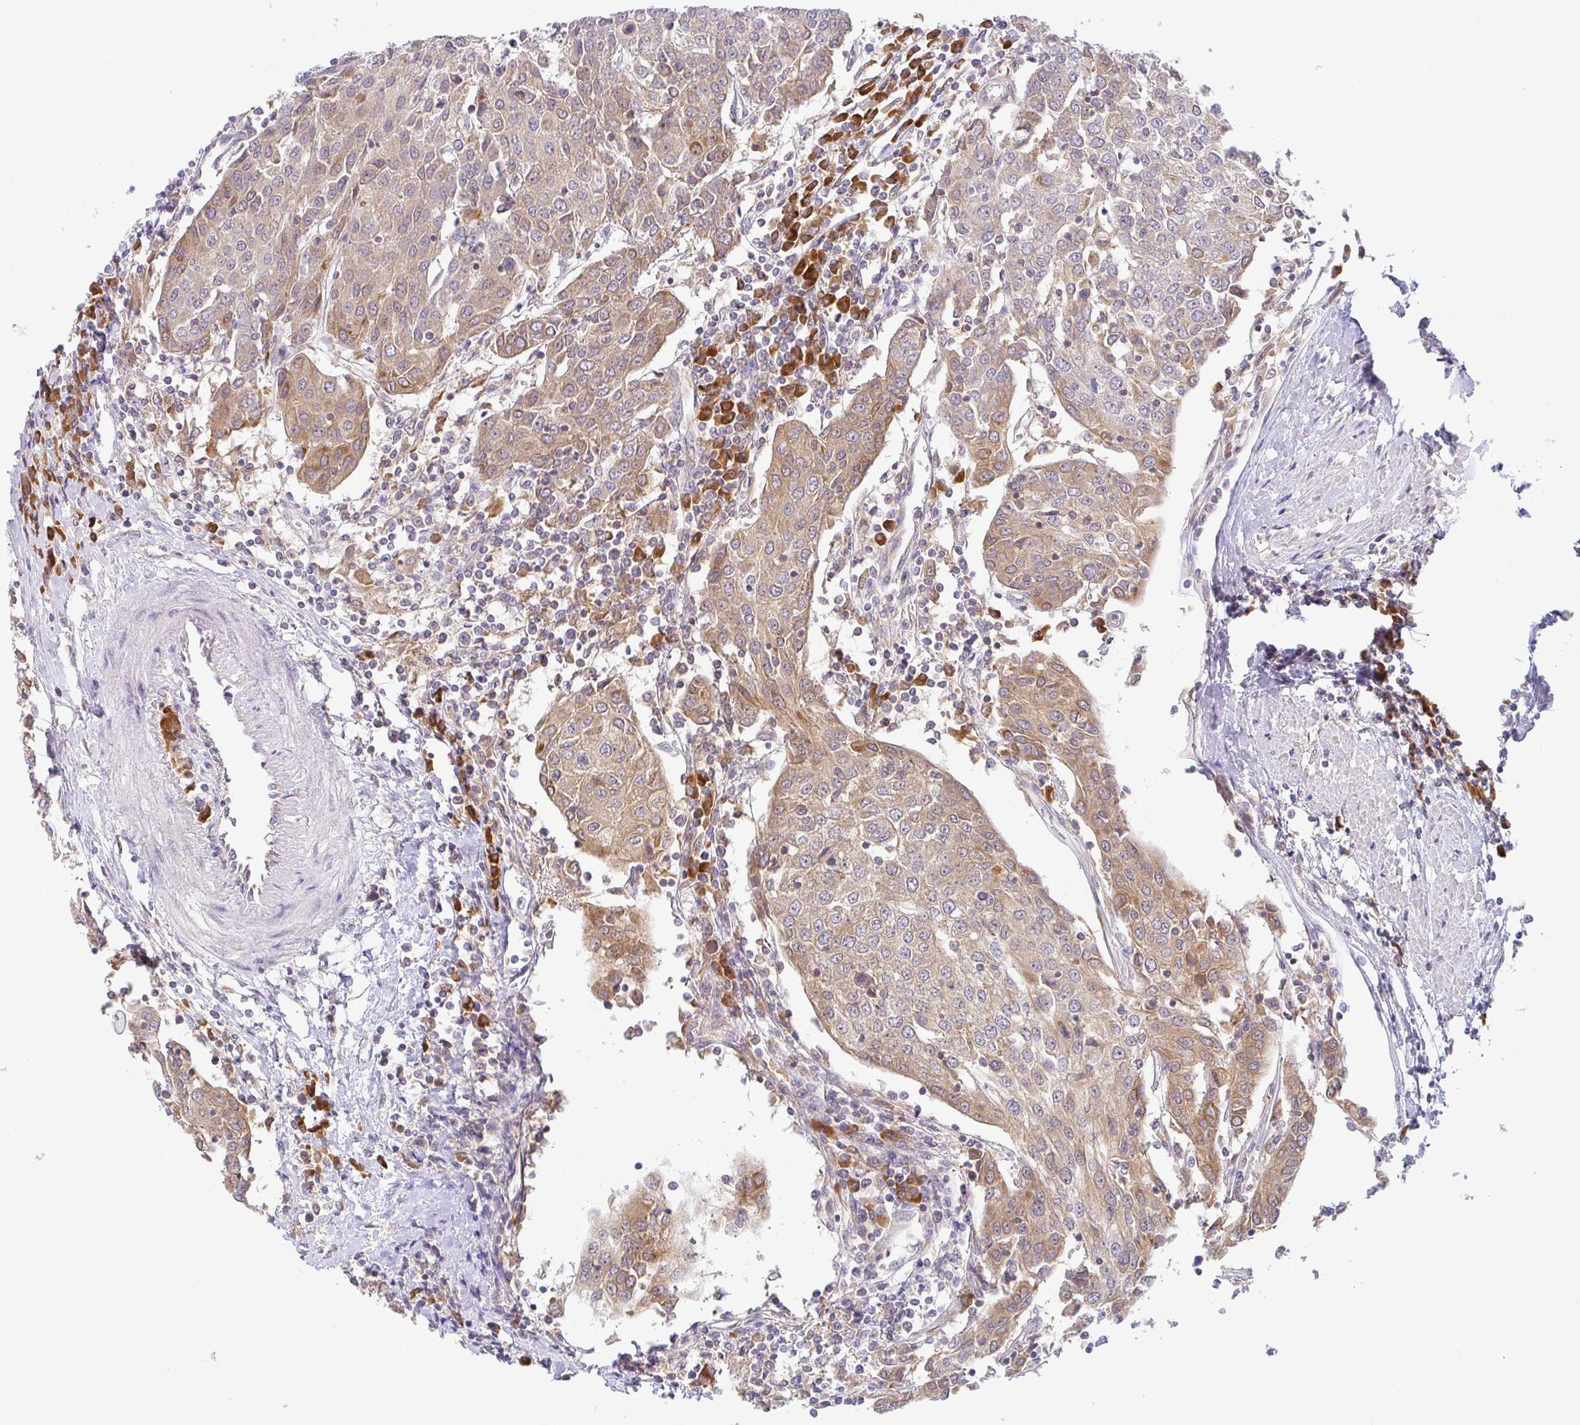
{"staining": {"intensity": "moderate", "quantity": ">75%", "location": "cytoplasmic/membranous"}, "tissue": "urothelial cancer", "cell_type": "Tumor cells", "image_type": "cancer", "snomed": [{"axis": "morphology", "description": "Urothelial carcinoma, High grade"}, {"axis": "topography", "description": "Urinary bladder"}], "caption": "High-power microscopy captured an immunohistochemistry image of high-grade urothelial carcinoma, revealing moderate cytoplasmic/membranous expression in about >75% of tumor cells.", "gene": "DERL2", "patient": {"sex": "female", "age": 85}}